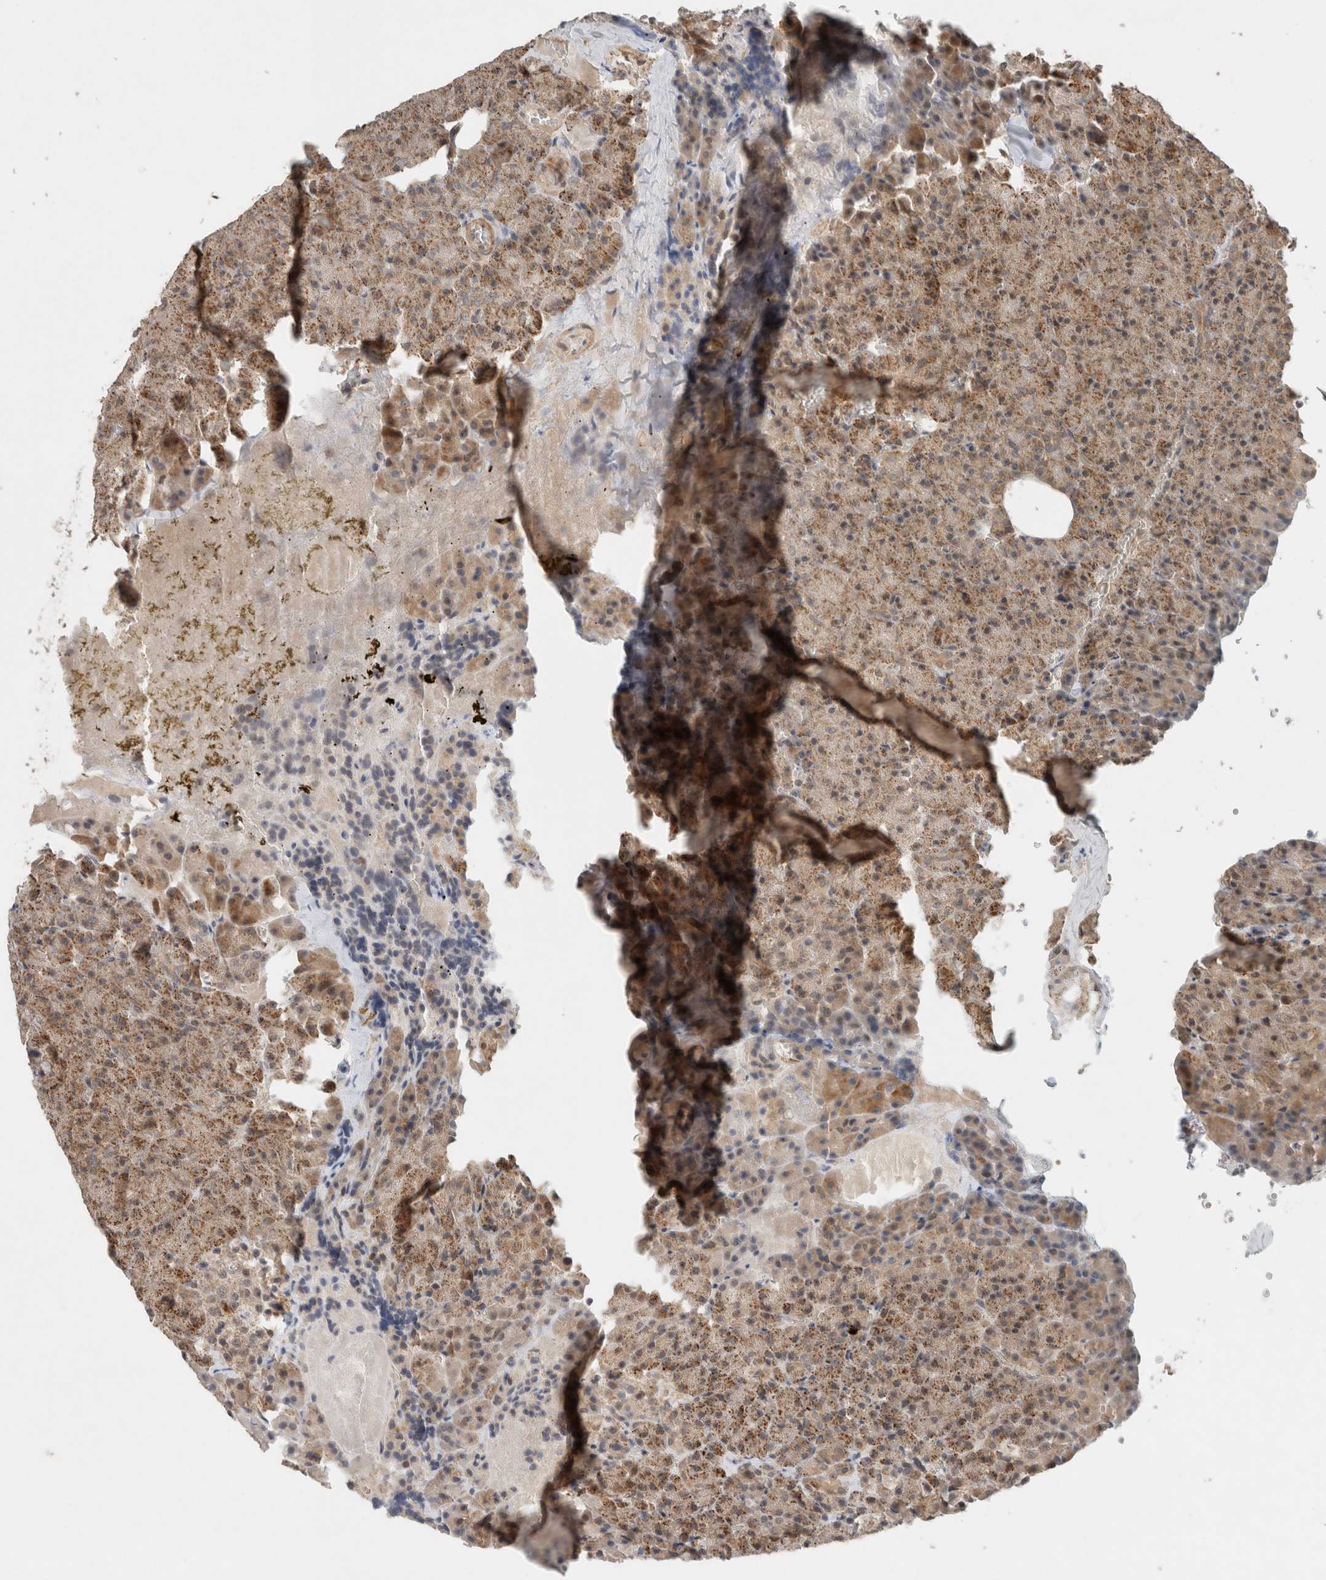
{"staining": {"intensity": "weak", "quantity": ">75%", "location": "cytoplasmic/membranous"}, "tissue": "pancreas", "cell_type": "Exocrine glandular cells", "image_type": "normal", "snomed": [{"axis": "morphology", "description": "Normal tissue, NOS"}, {"axis": "morphology", "description": "Carcinoid, malignant, NOS"}, {"axis": "topography", "description": "Pancreas"}], "caption": "IHC of benign pancreas demonstrates low levels of weak cytoplasmic/membranous staining in about >75% of exocrine glandular cells.", "gene": "CAAP1", "patient": {"sex": "female", "age": 35}}